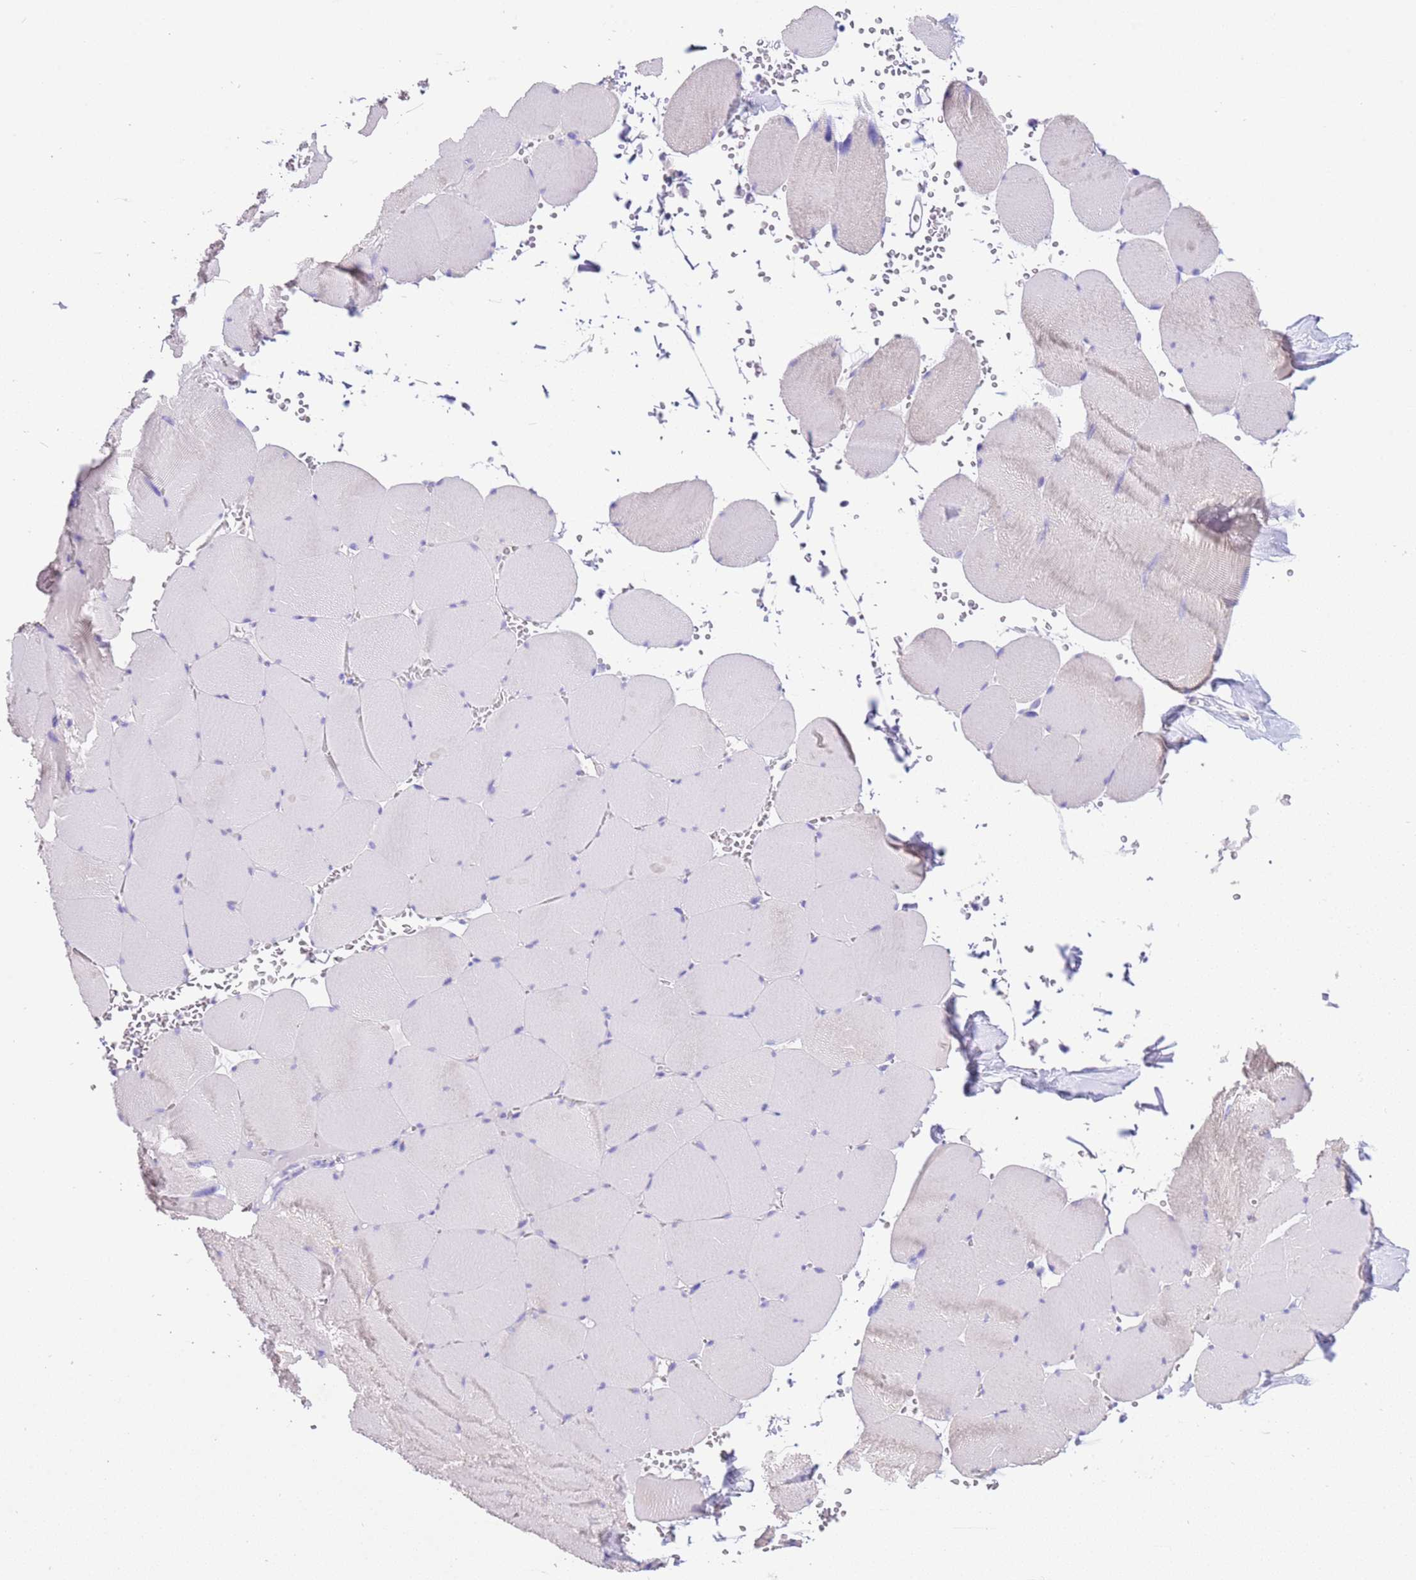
{"staining": {"intensity": "negative", "quantity": "none", "location": "none"}, "tissue": "skeletal muscle", "cell_type": "Myocytes", "image_type": "normal", "snomed": [{"axis": "morphology", "description": "Normal tissue, NOS"}, {"axis": "topography", "description": "Skeletal muscle"}, {"axis": "topography", "description": "Head-Neck"}], "caption": "Immunohistochemical staining of normal human skeletal muscle displays no significant positivity in myocytes.", "gene": "CPB1", "patient": {"sex": "male", "age": 66}}